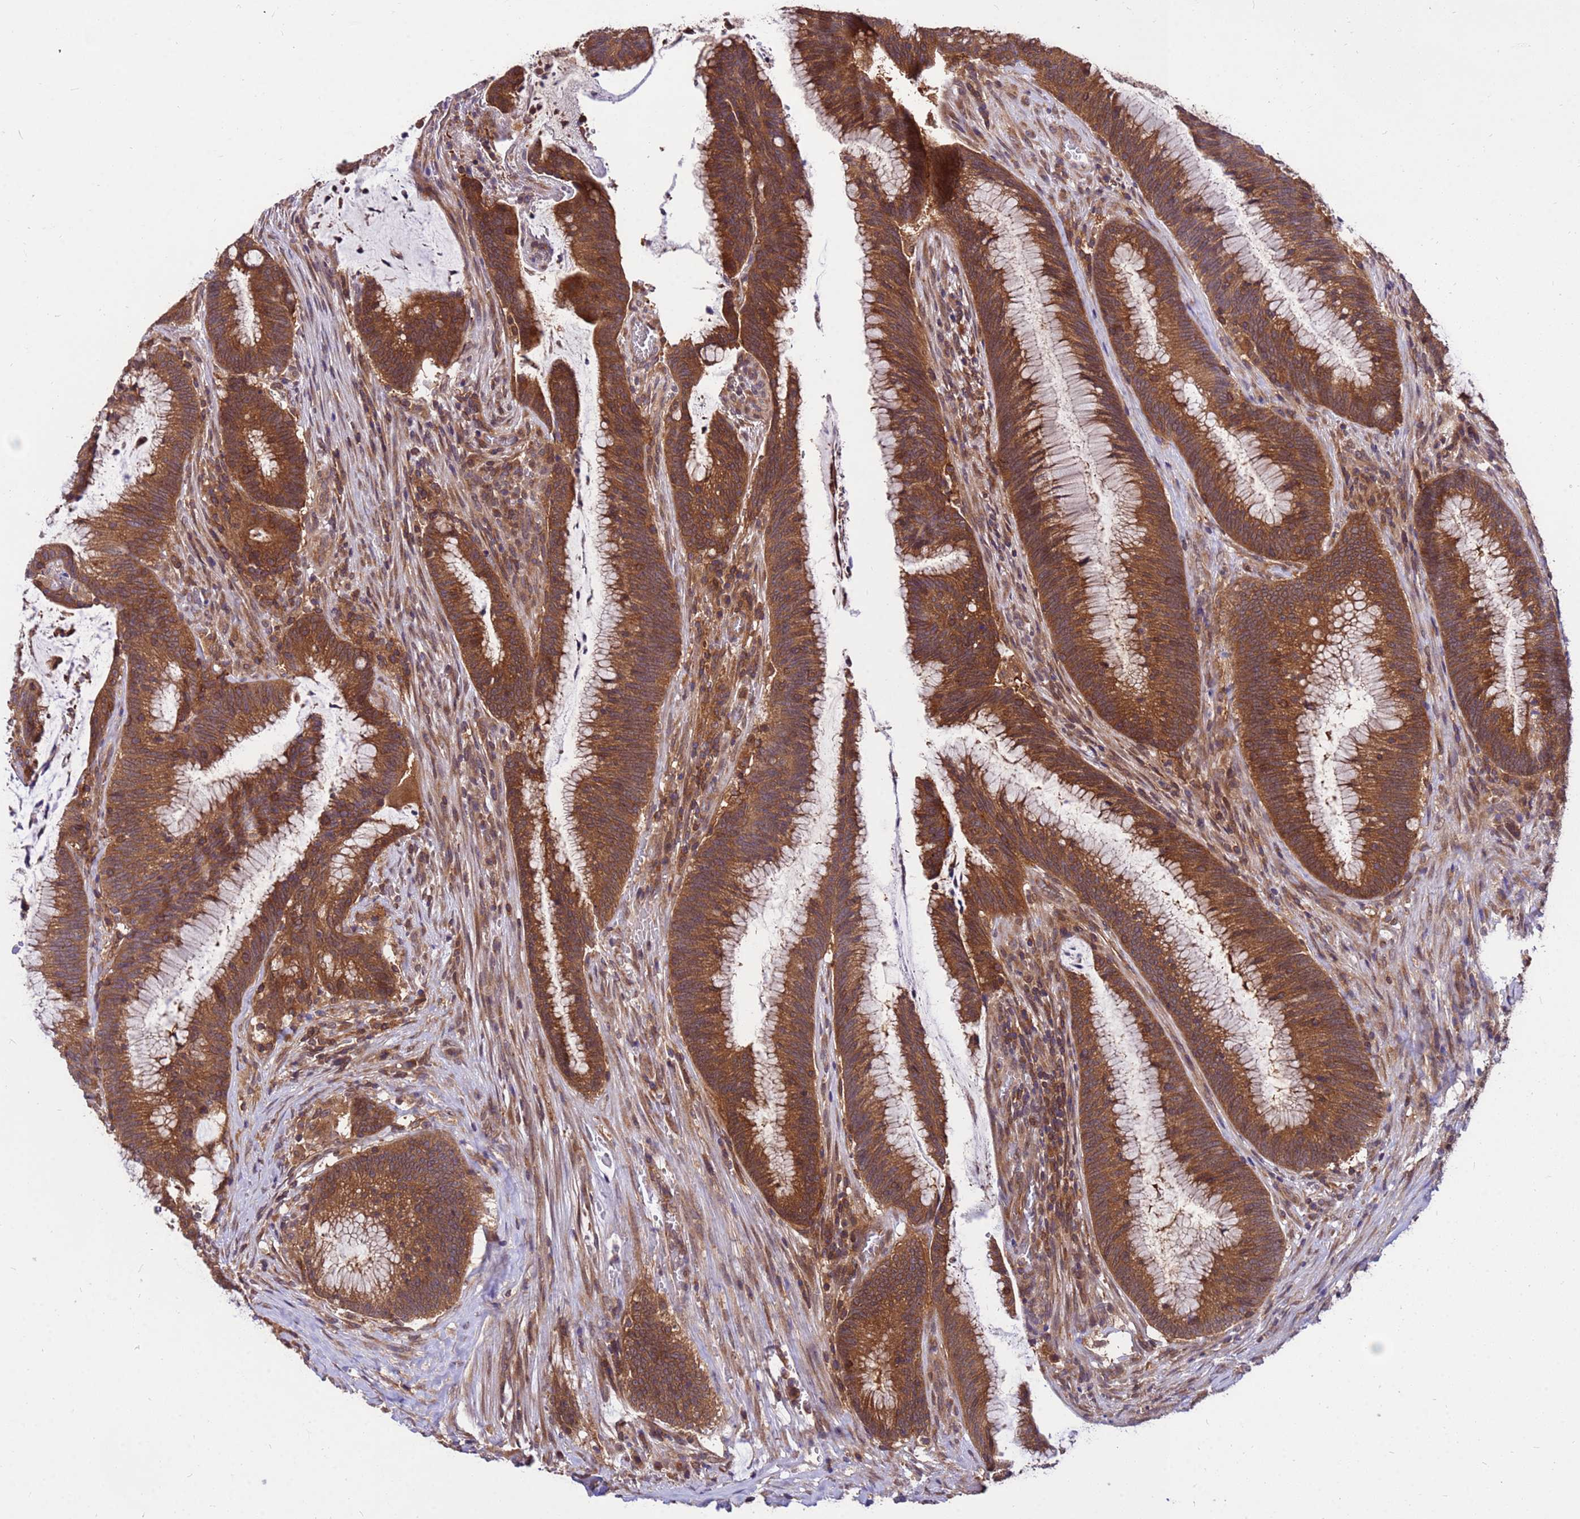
{"staining": {"intensity": "moderate", "quantity": ">75%", "location": "cytoplasmic/membranous"}, "tissue": "colorectal cancer", "cell_type": "Tumor cells", "image_type": "cancer", "snomed": [{"axis": "morphology", "description": "Adenocarcinoma, NOS"}, {"axis": "topography", "description": "Rectum"}], "caption": "Human colorectal adenocarcinoma stained for a protein (brown) shows moderate cytoplasmic/membranous positive positivity in approximately >75% of tumor cells.", "gene": "GET3", "patient": {"sex": "female", "age": 77}}